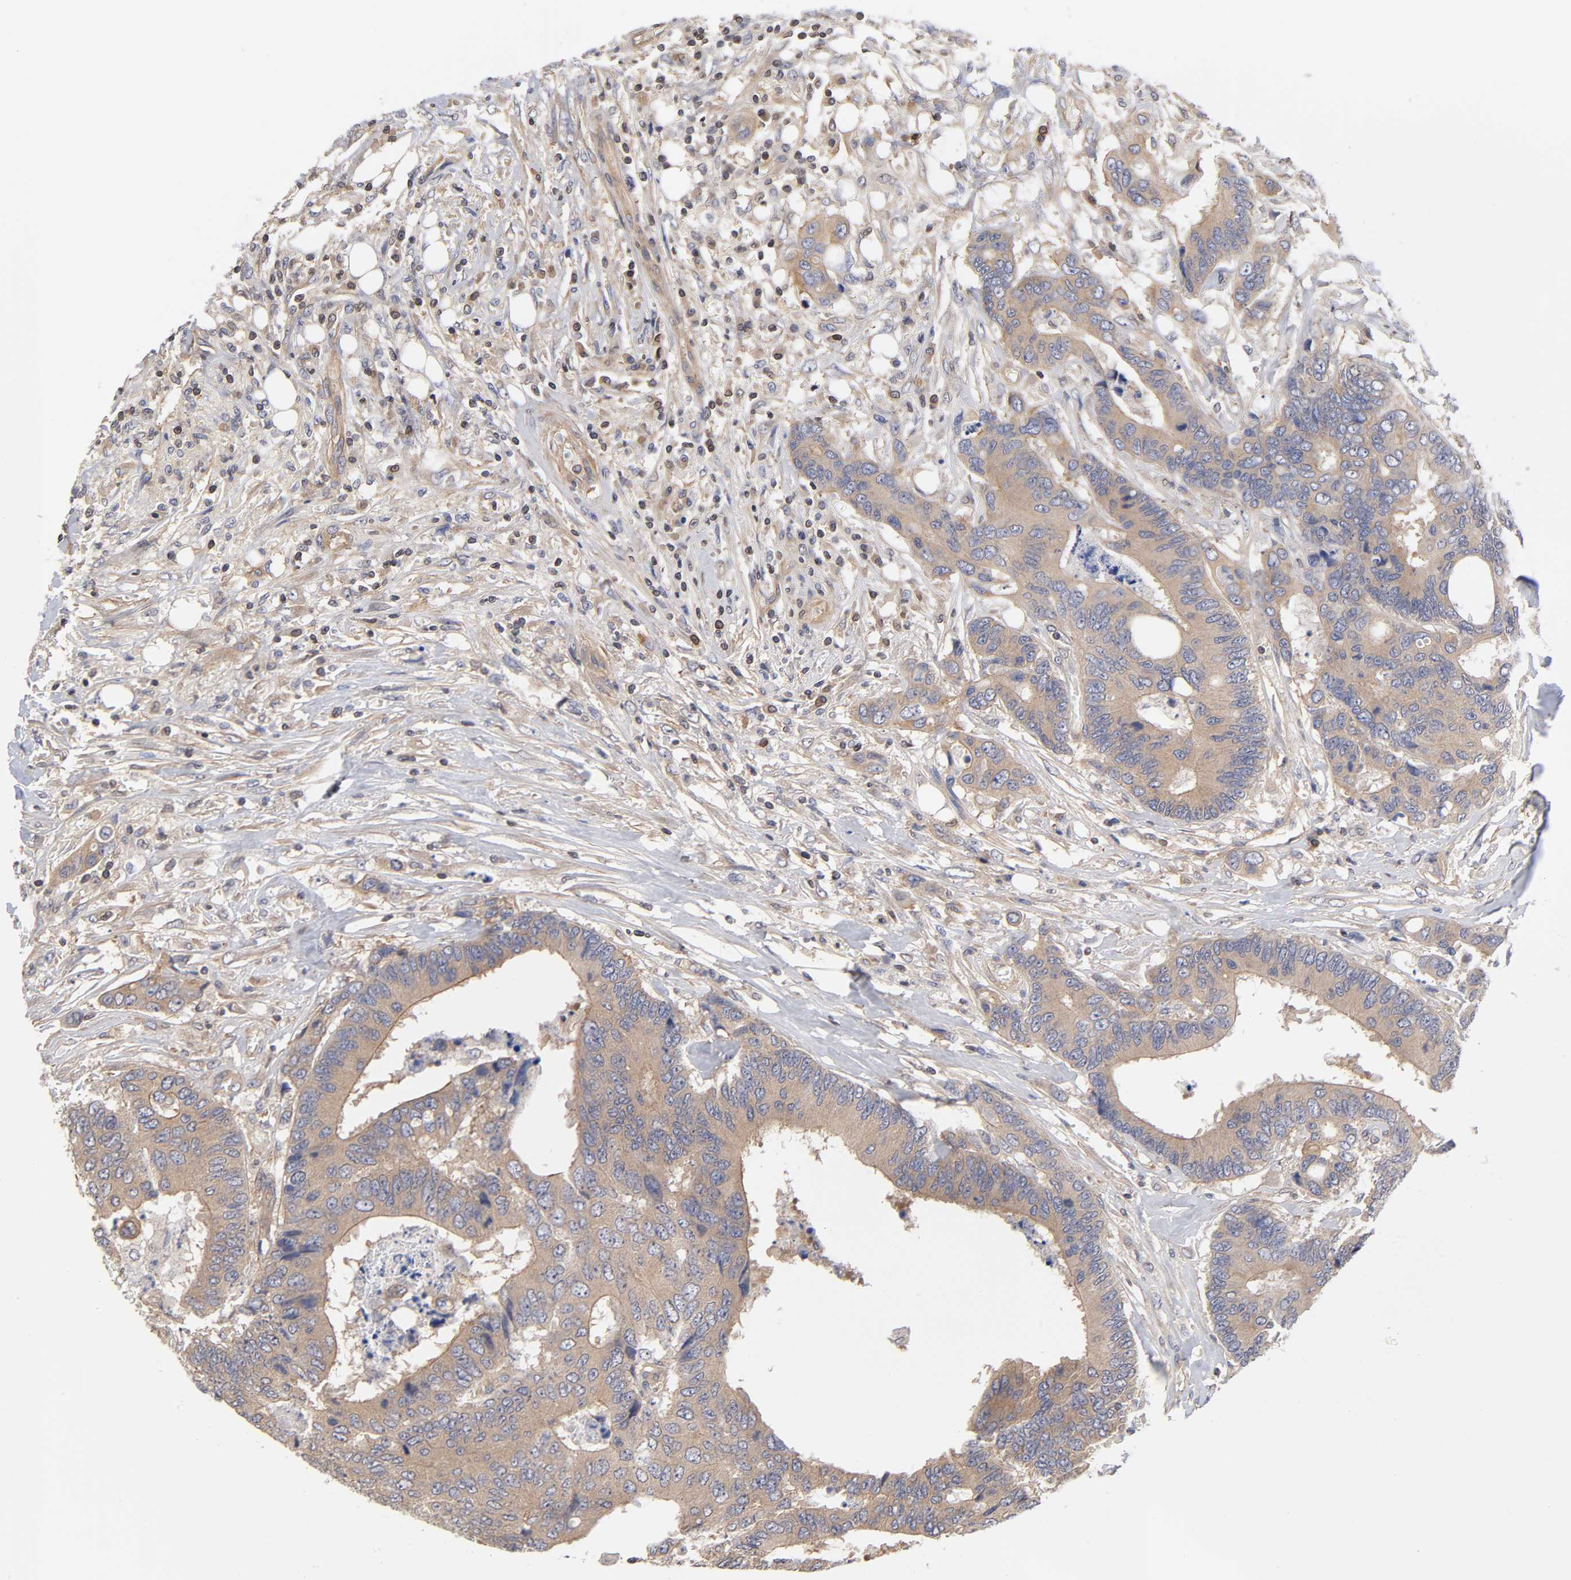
{"staining": {"intensity": "weak", "quantity": ">75%", "location": "cytoplasmic/membranous"}, "tissue": "colorectal cancer", "cell_type": "Tumor cells", "image_type": "cancer", "snomed": [{"axis": "morphology", "description": "Adenocarcinoma, NOS"}, {"axis": "topography", "description": "Rectum"}], "caption": "DAB (3,3'-diaminobenzidine) immunohistochemical staining of adenocarcinoma (colorectal) displays weak cytoplasmic/membranous protein positivity in about >75% of tumor cells.", "gene": "STRN3", "patient": {"sex": "male", "age": 55}}